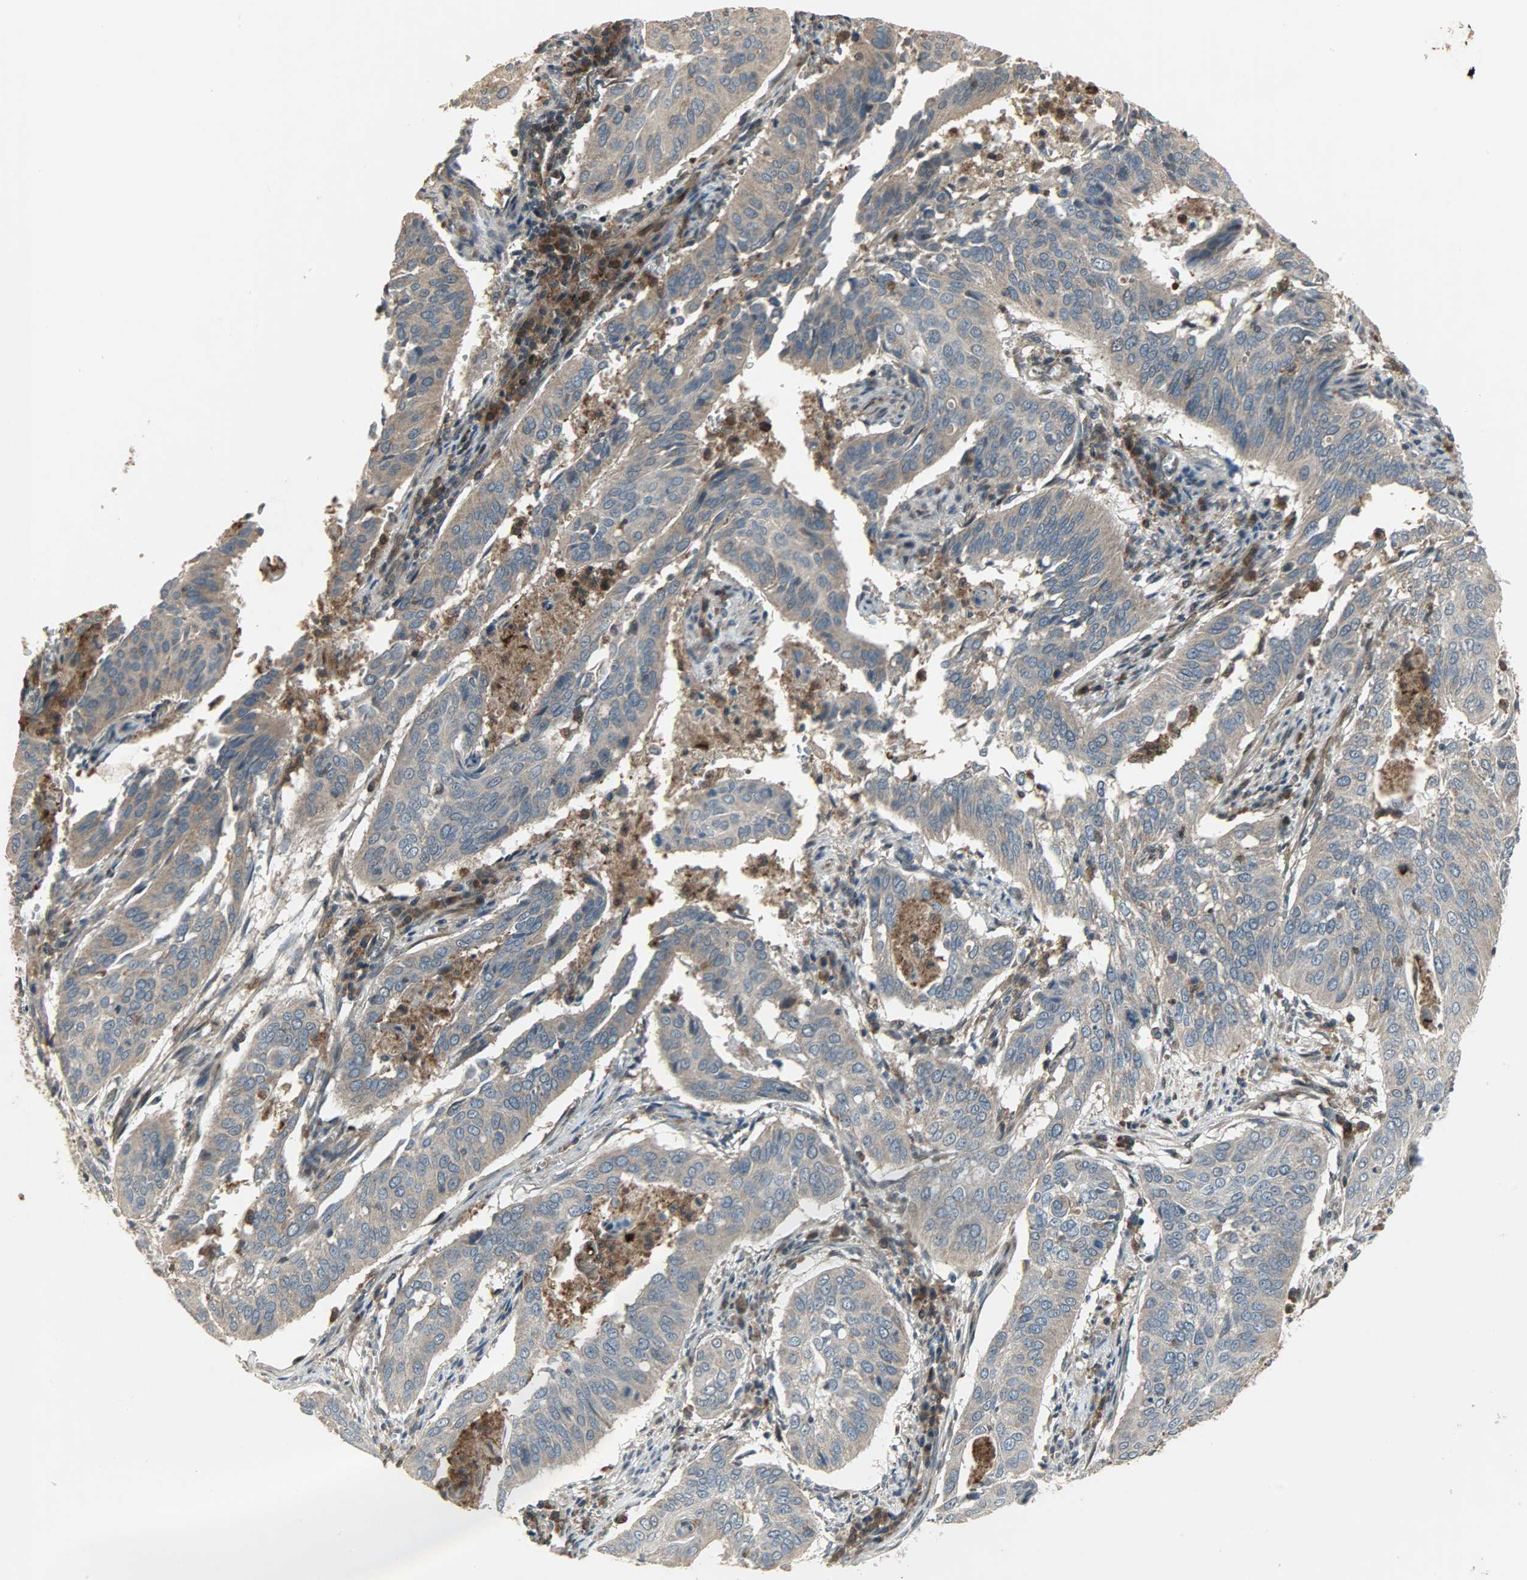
{"staining": {"intensity": "moderate", "quantity": ">75%", "location": "cytoplasmic/membranous"}, "tissue": "cervical cancer", "cell_type": "Tumor cells", "image_type": "cancer", "snomed": [{"axis": "morphology", "description": "Squamous cell carcinoma, NOS"}, {"axis": "topography", "description": "Cervix"}], "caption": "High-power microscopy captured an IHC histopathology image of squamous cell carcinoma (cervical), revealing moderate cytoplasmic/membranous staining in about >75% of tumor cells. (DAB = brown stain, brightfield microscopy at high magnification).", "gene": "AMT", "patient": {"sex": "female", "age": 39}}